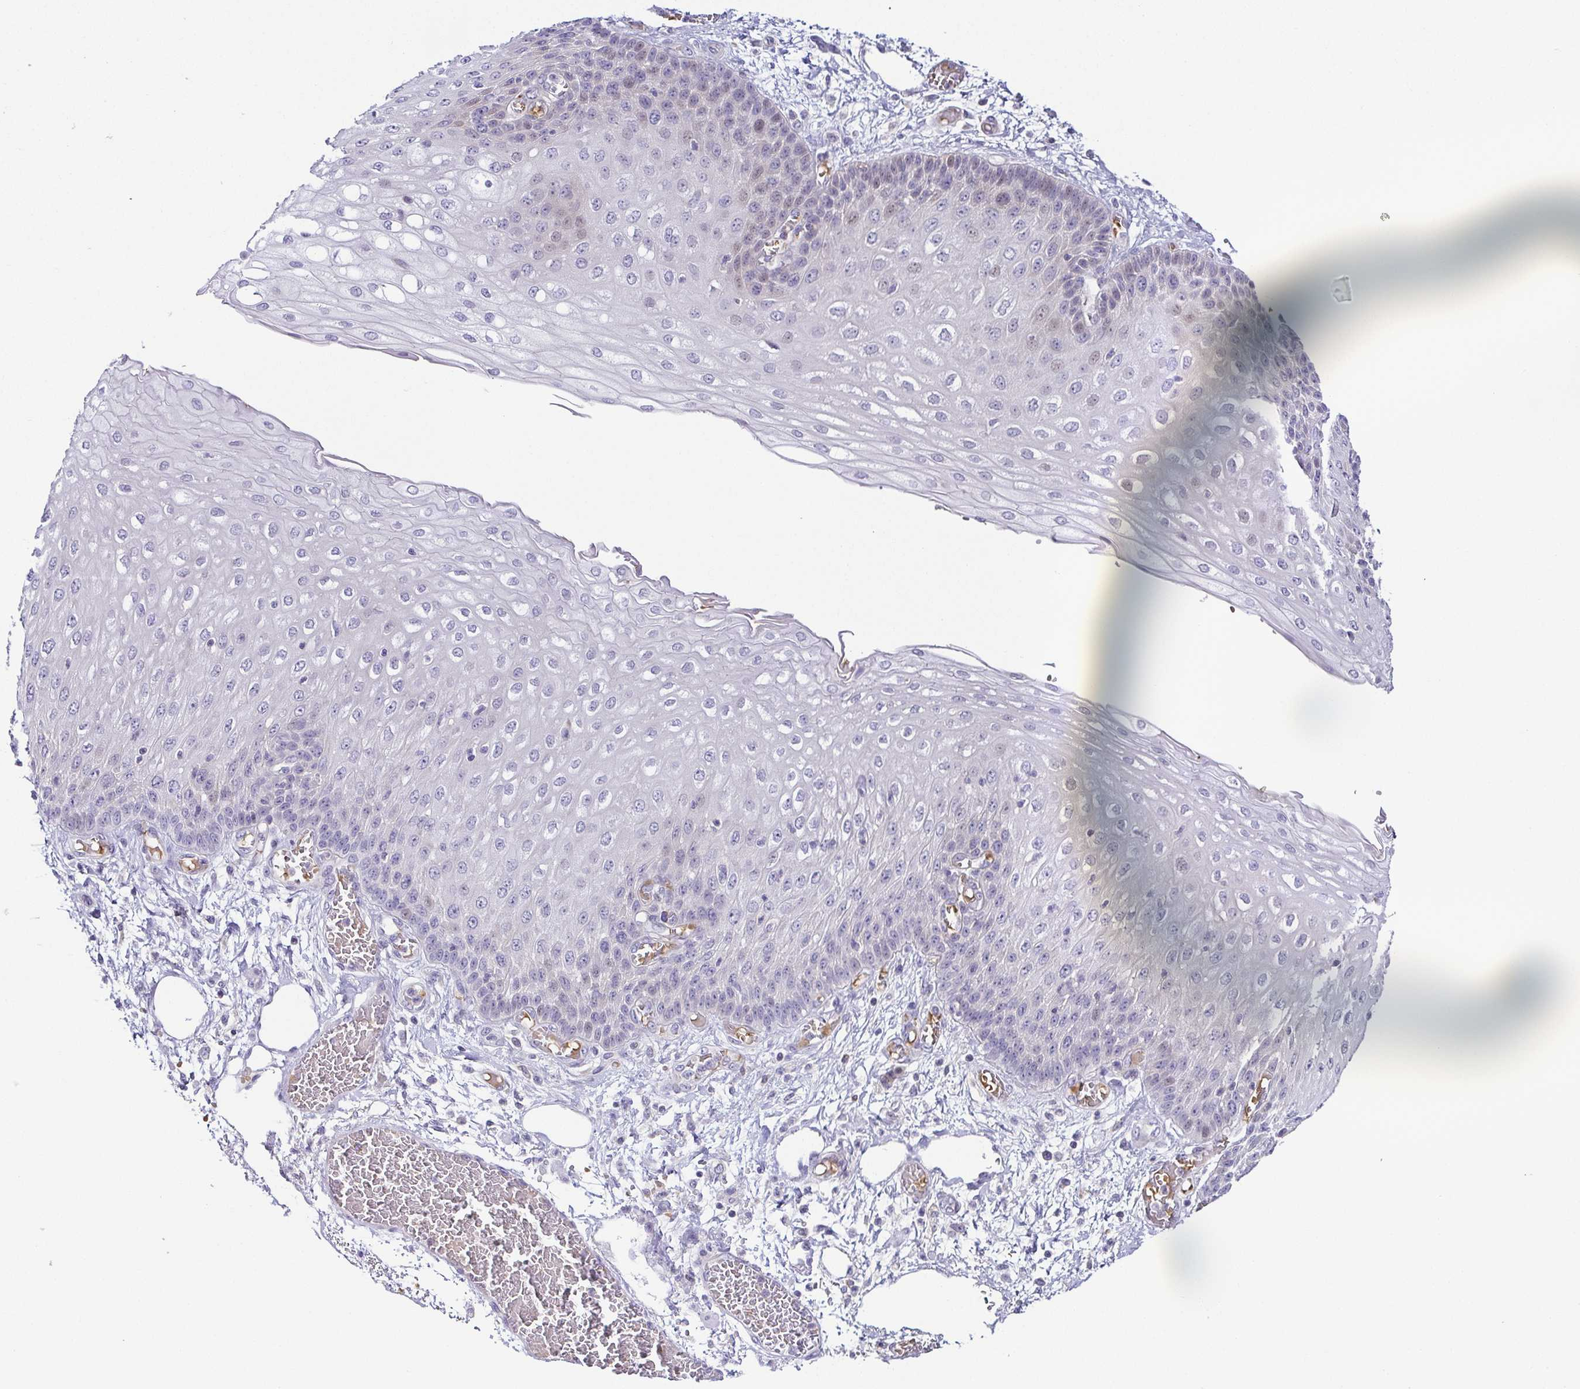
{"staining": {"intensity": "negative", "quantity": "none", "location": "none"}, "tissue": "esophagus", "cell_type": "Squamous epithelial cells", "image_type": "normal", "snomed": [{"axis": "morphology", "description": "Normal tissue, NOS"}, {"axis": "morphology", "description": "Adenocarcinoma, NOS"}, {"axis": "topography", "description": "Esophagus"}], "caption": "This is an IHC image of normal human esophagus. There is no staining in squamous epithelial cells.", "gene": "FAM162B", "patient": {"sex": "male", "age": 81}}